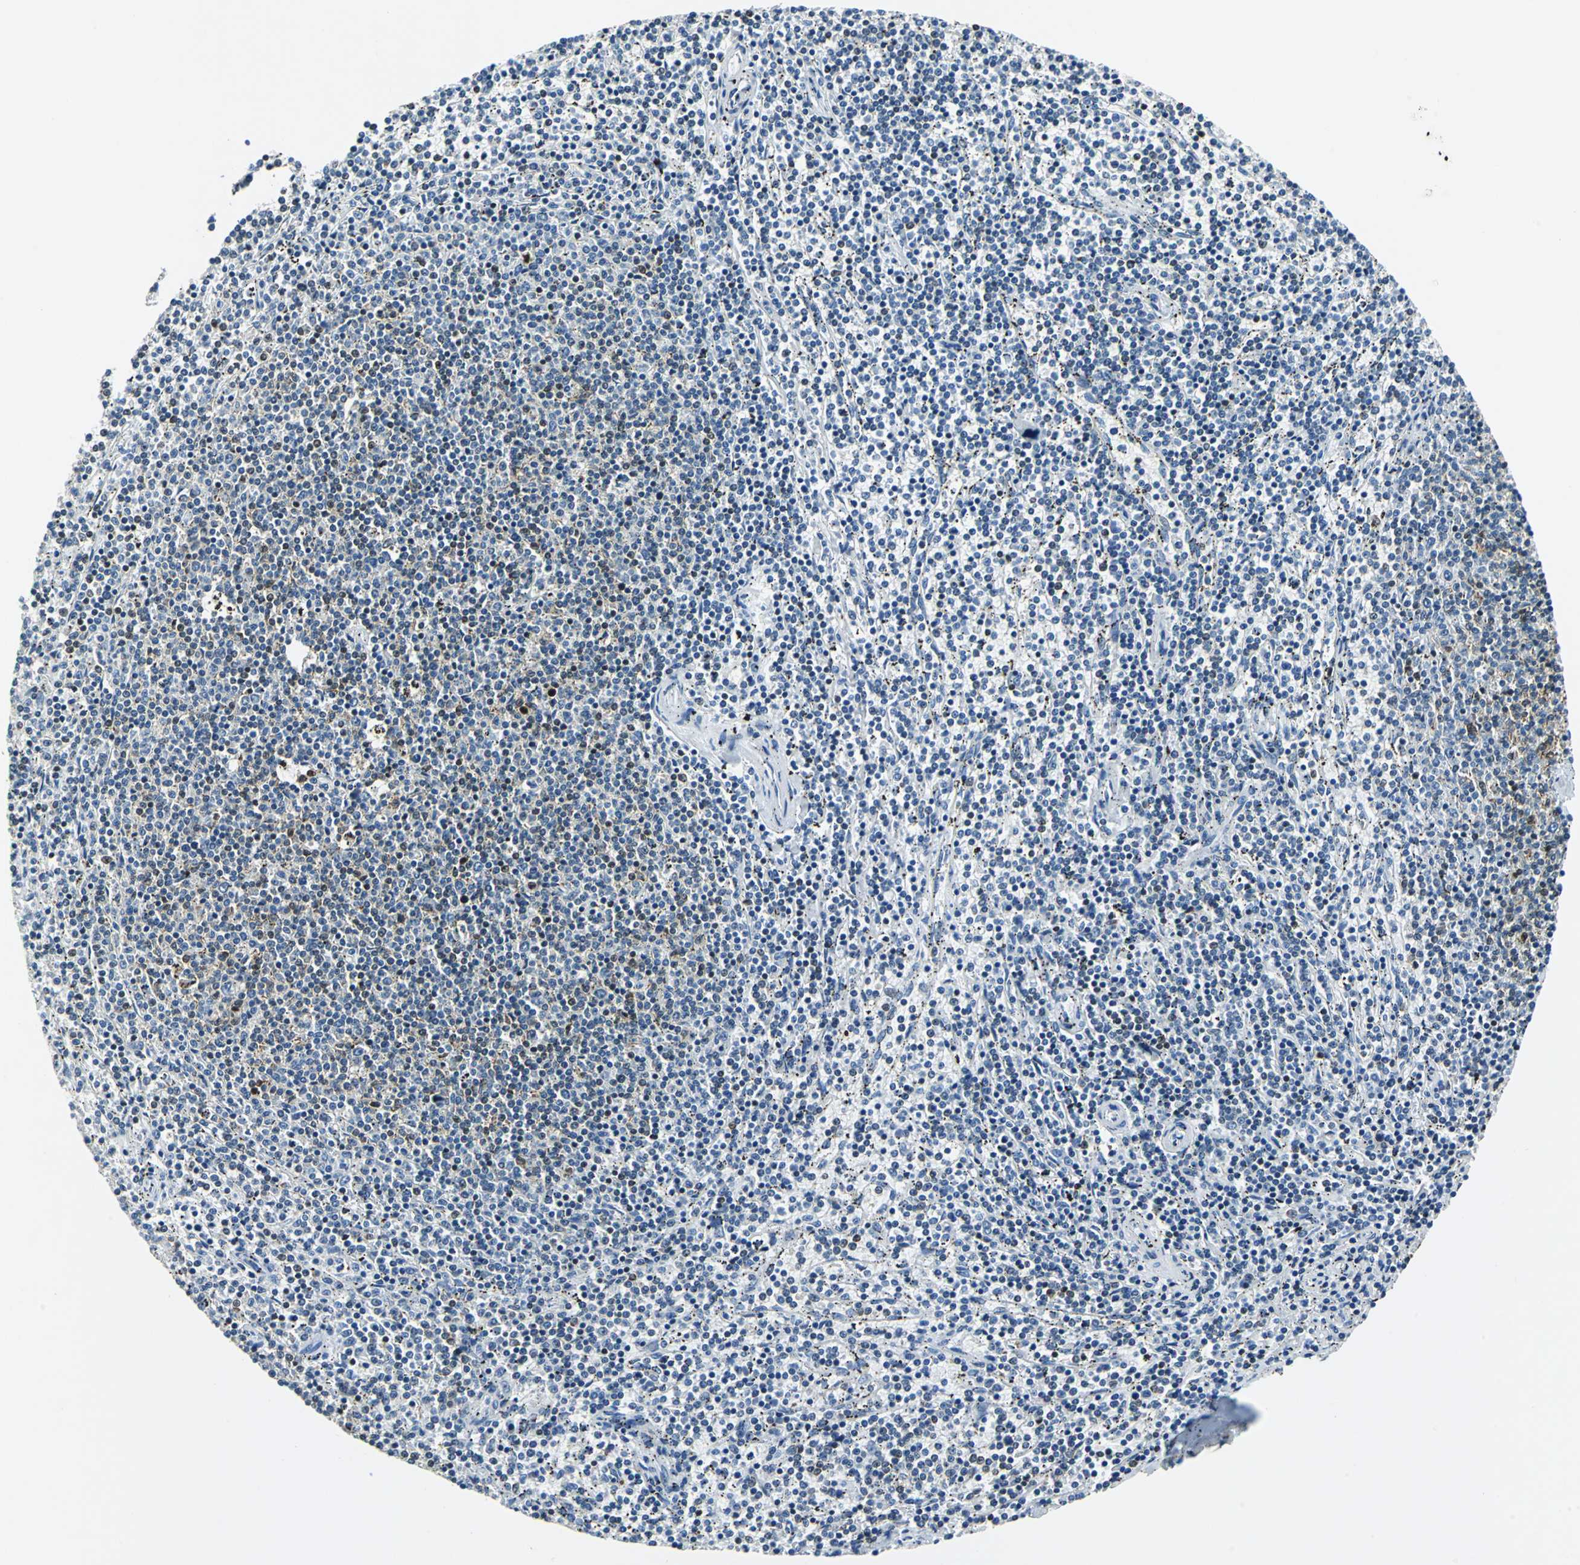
{"staining": {"intensity": "weak", "quantity": "<25%", "location": "nuclear"}, "tissue": "lymphoma", "cell_type": "Tumor cells", "image_type": "cancer", "snomed": [{"axis": "morphology", "description": "Malignant lymphoma, non-Hodgkin's type, Low grade"}, {"axis": "topography", "description": "Spleen"}], "caption": "Lymphoma stained for a protein using immunohistochemistry (IHC) reveals no expression tumor cells.", "gene": "HCFC2", "patient": {"sex": "female", "age": 50}}